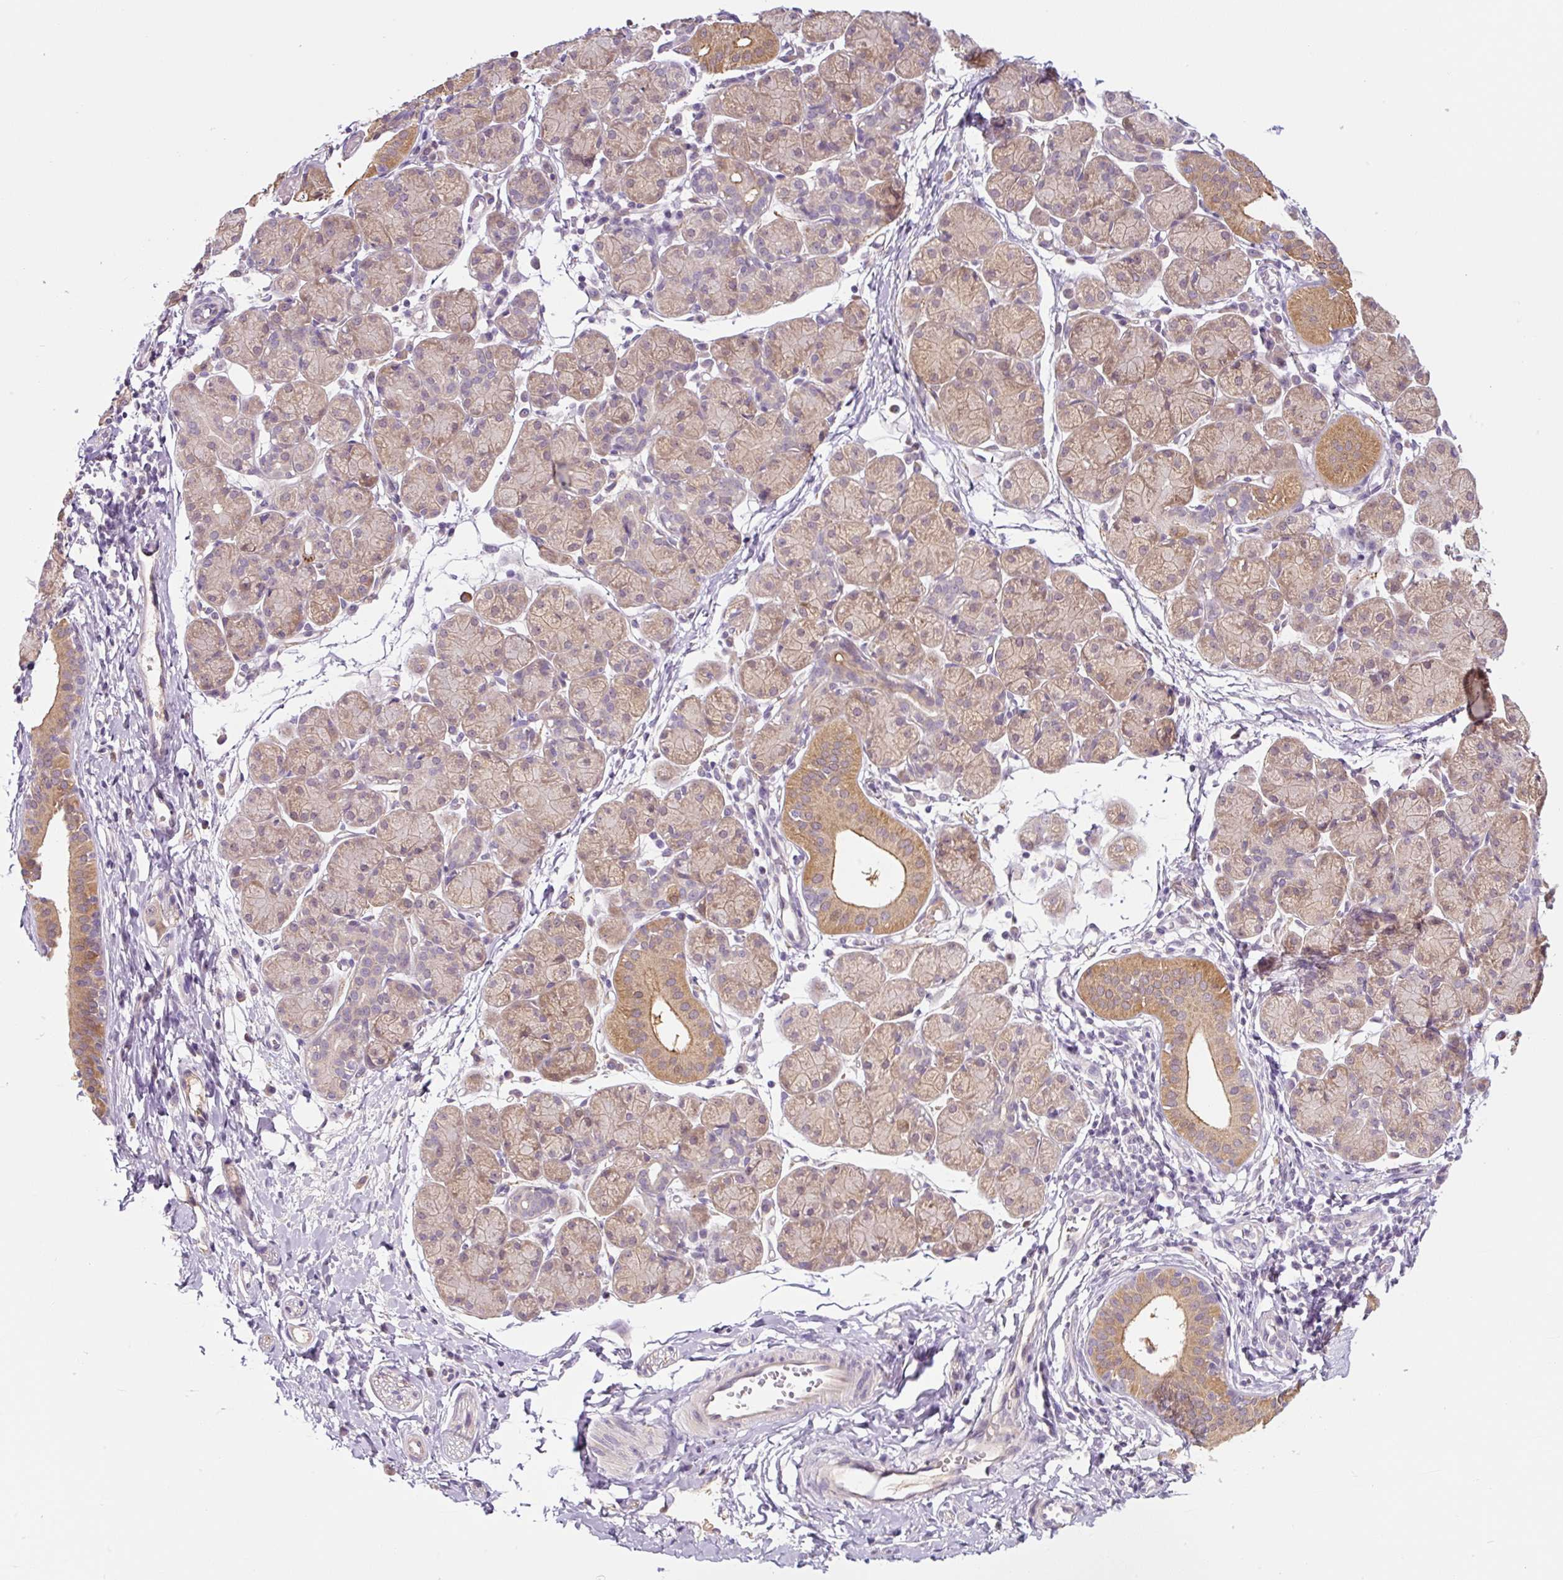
{"staining": {"intensity": "moderate", "quantity": "25%-75%", "location": "cytoplasmic/membranous"}, "tissue": "salivary gland", "cell_type": "Glandular cells", "image_type": "normal", "snomed": [{"axis": "morphology", "description": "Normal tissue, NOS"}, {"axis": "morphology", "description": "Inflammation, NOS"}, {"axis": "topography", "description": "Lymph node"}, {"axis": "topography", "description": "Salivary gland"}], "caption": "Immunohistochemical staining of unremarkable human salivary gland displays 25%-75% levels of moderate cytoplasmic/membranous protein positivity in approximately 25%-75% of glandular cells. (brown staining indicates protein expression, while blue staining denotes nuclei).", "gene": "PRKAA2", "patient": {"sex": "male", "age": 3}}